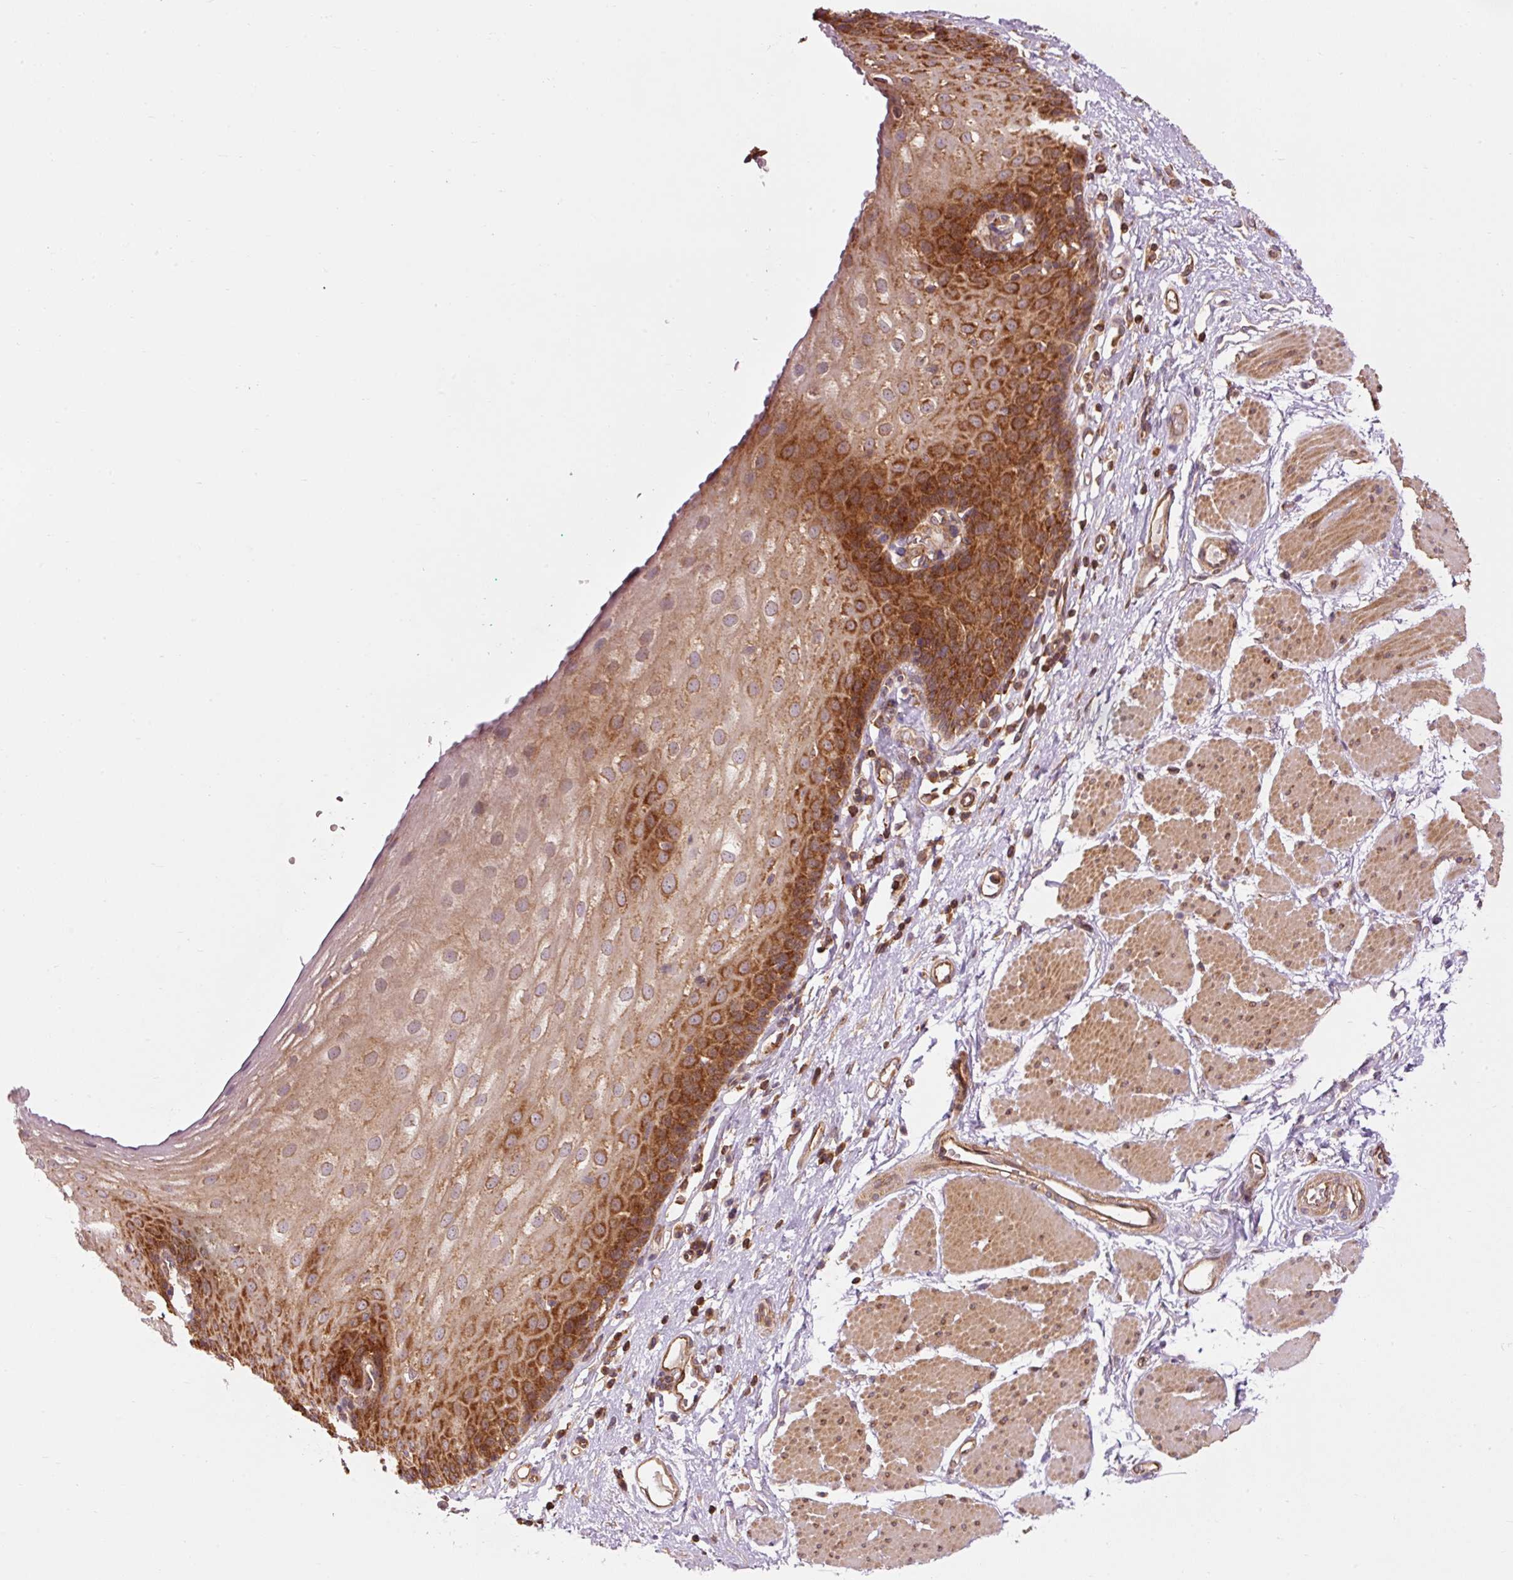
{"staining": {"intensity": "strong", "quantity": ">75%", "location": "cytoplasmic/membranous"}, "tissue": "esophagus", "cell_type": "Squamous epithelial cells", "image_type": "normal", "snomed": [{"axis": "morphology", "description": "Normal tissue, NOS"}, {"axis": "topography", "description": "Esophagus"}], "caption": "Protein staining exhibits strong cytoplasmic/membranous staining in about >75% of squamous epithelial cells in benign esophagus.", "gene": "PDAP1", "patient": {"sex": "male", "age": 69}}